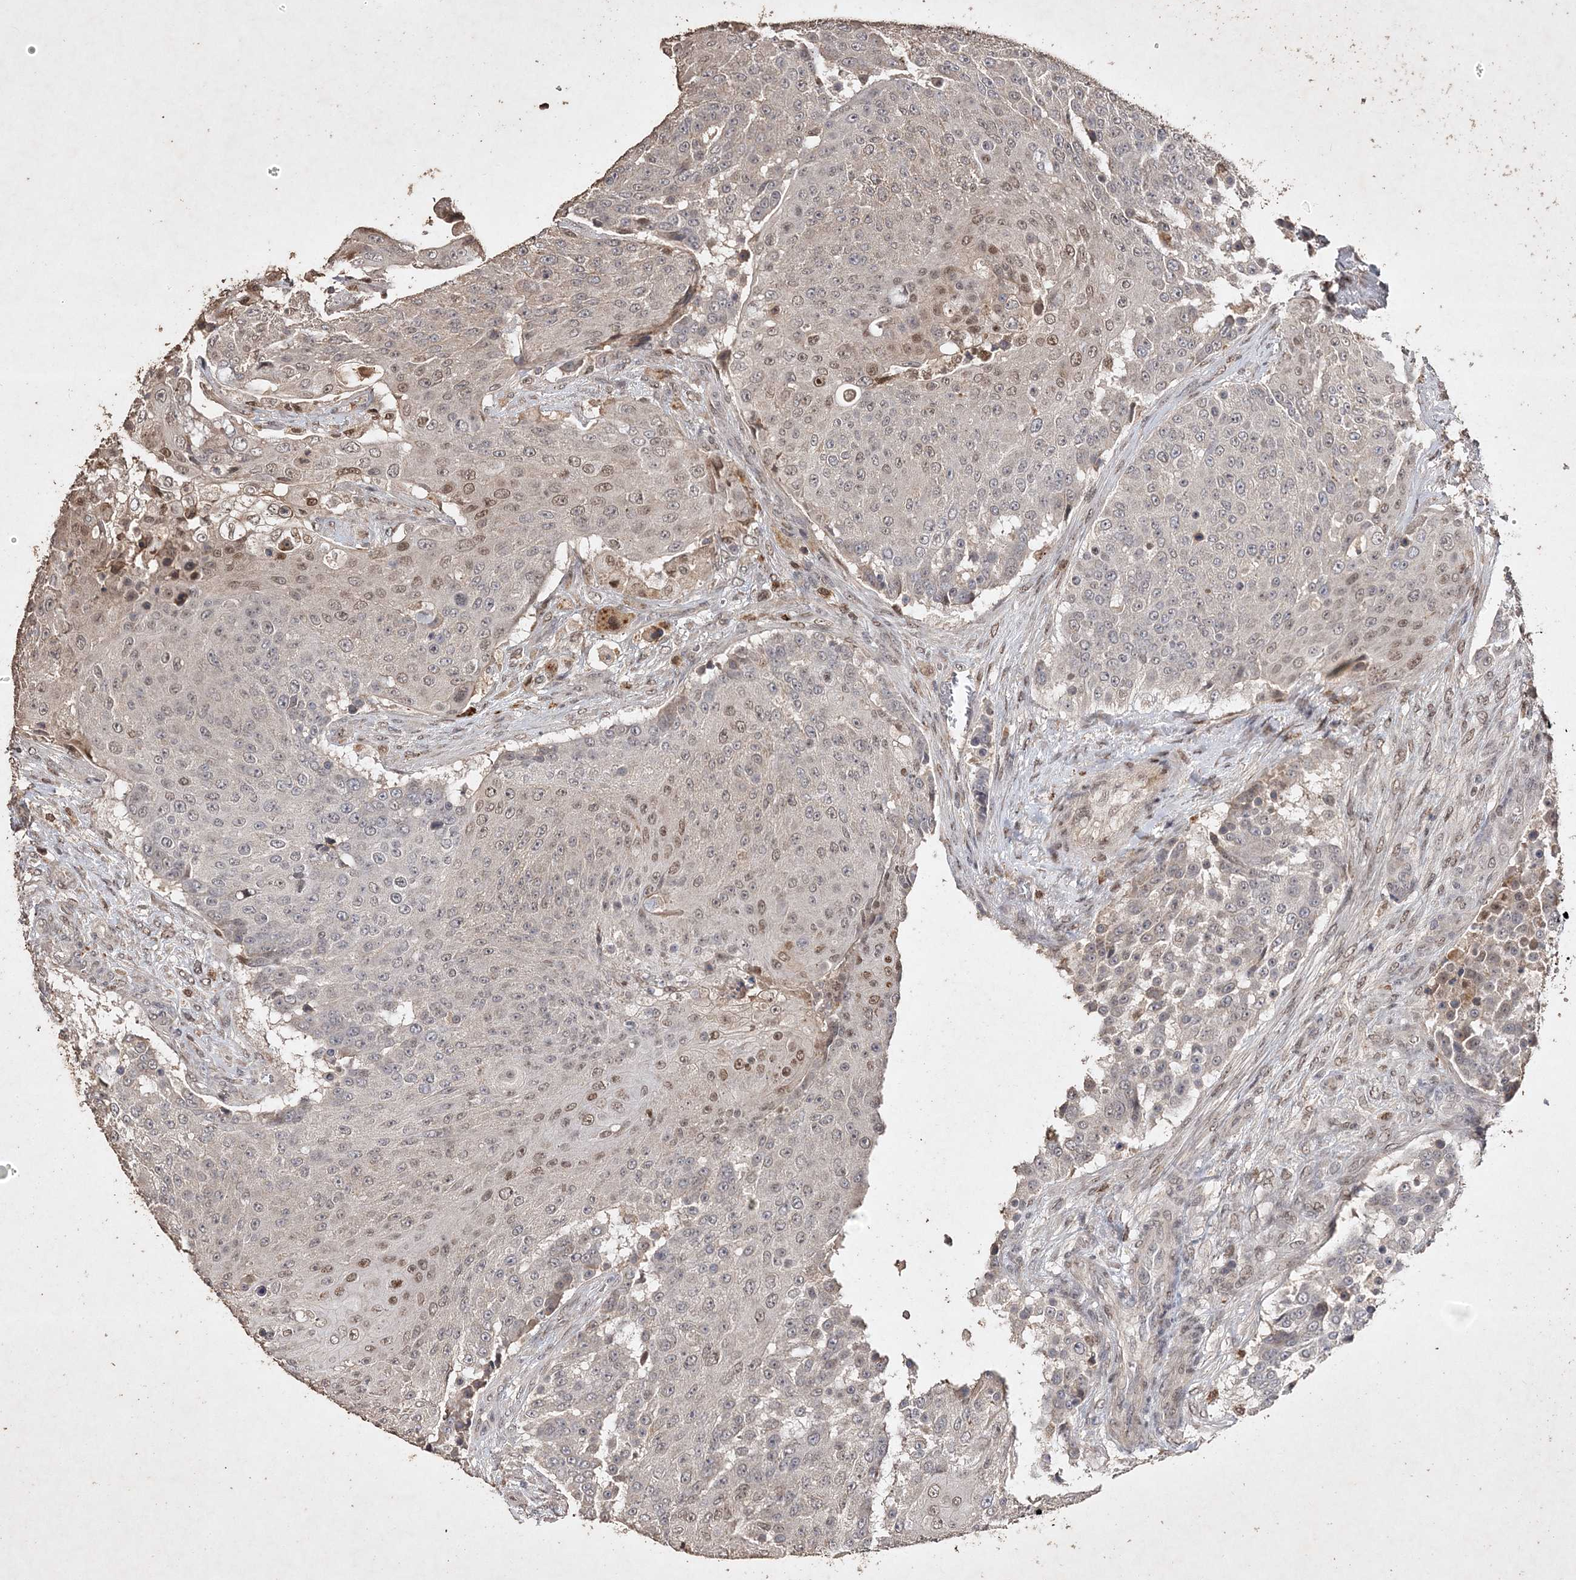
{"staining": {"intensity": "moderate", "quantity": "25%-75%", "location": "nuclear"}, "tissue": "urothelial cancer", "cell_type": "Tumor cells", "image_type": "cancer", "snomed": [{"axis": "morphology", "description": "Urothelial carcinoma, High grade"}, {"axis": "topography", "description": "Urinary bladder"}], "caption": "This is an image of immunohistochemistry staining of urothelial carcinoma (high-grade), which shows moderate positivity in the nuclear of tumor cells.", "gene": "C3orf38", "patient": {"sex": "female", "age": 63}}